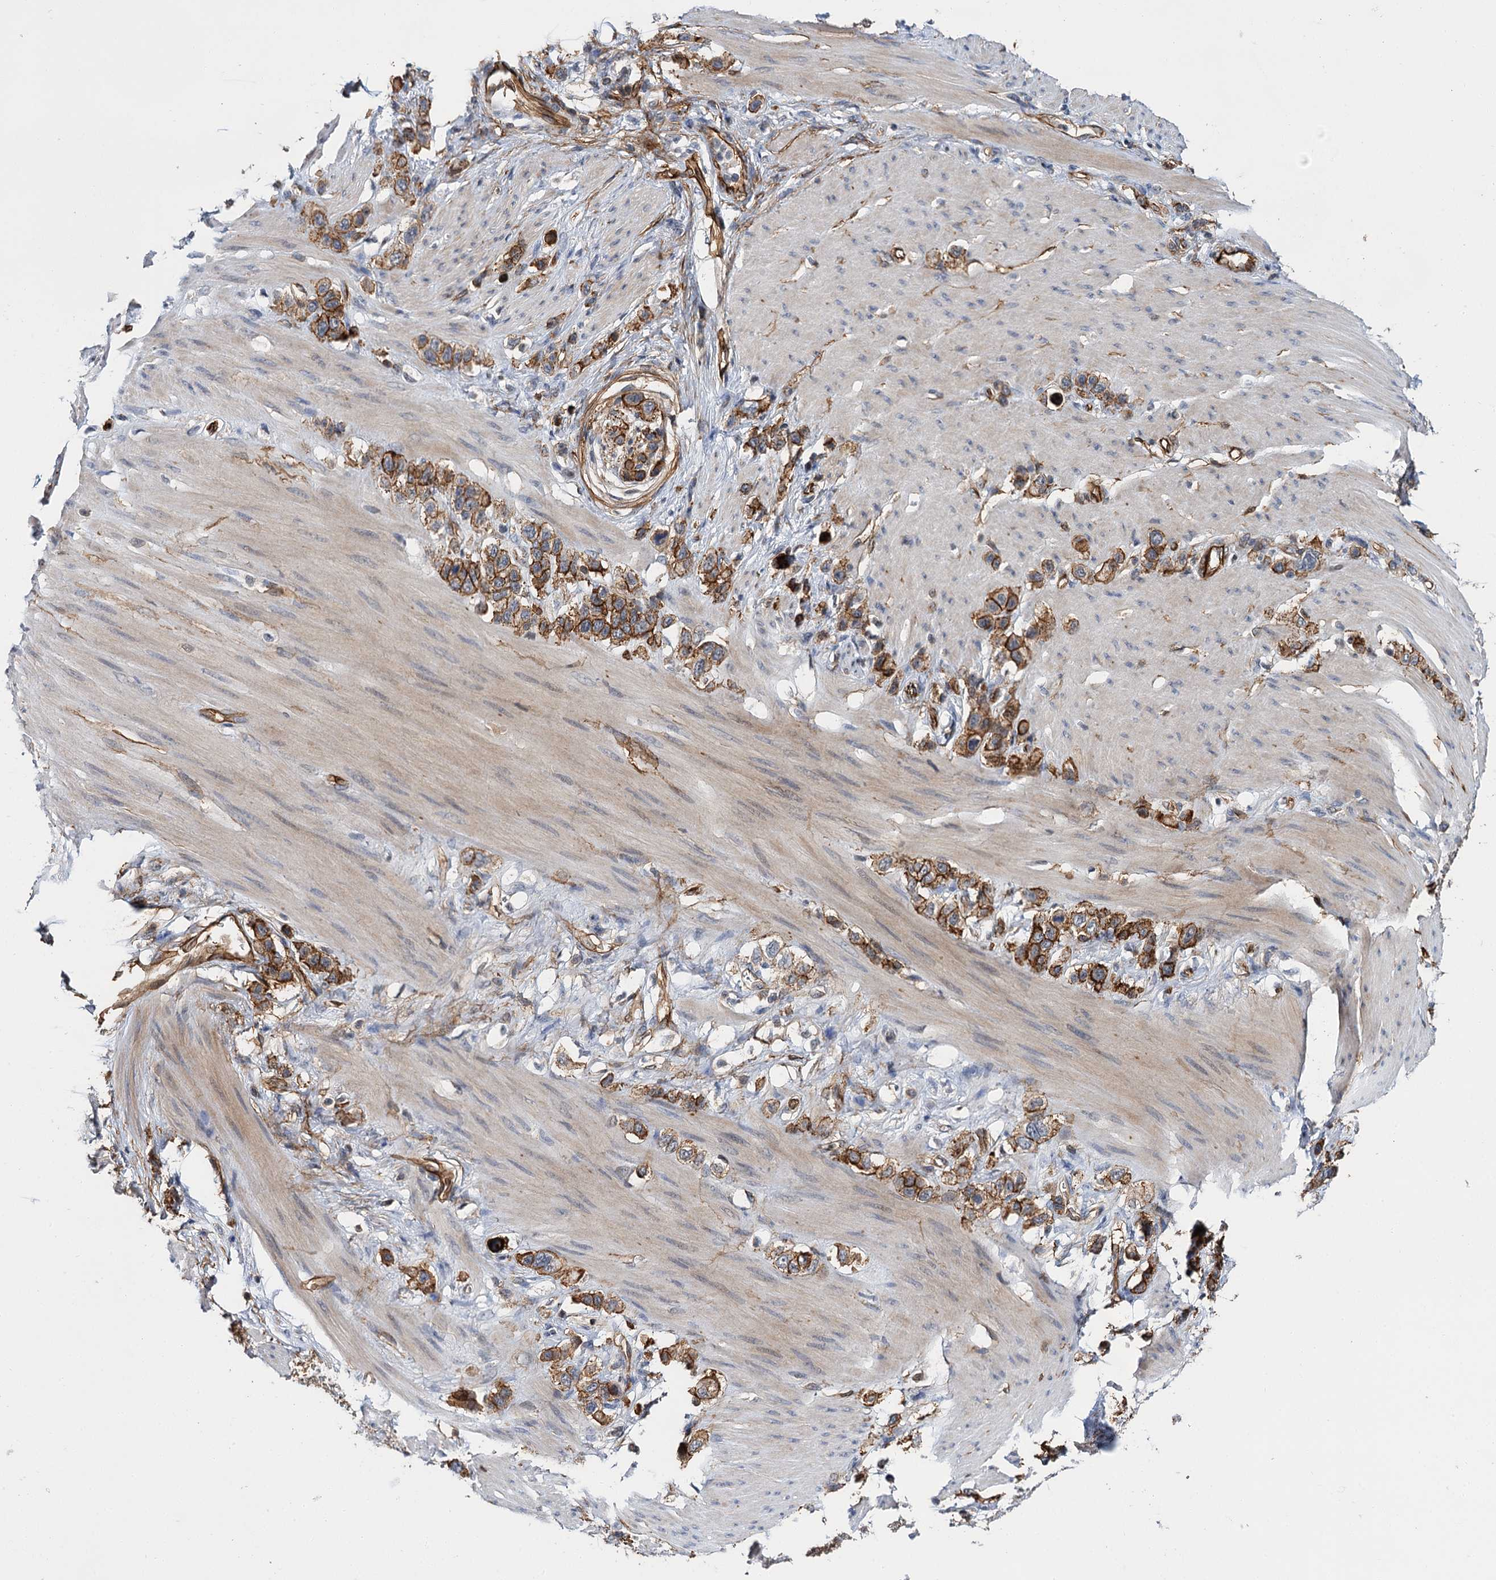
{"staining": {"intensity": "strong", "quantity": ">75%", "location": "cytoplasmic/membranous"}, "tissue": "stomach cancer", "cell_type": "Tumor cells", "image_type": "cancer", "snomed": [{"axis": "morphology", "description": "Adenocarcinoma, NOS"}, {"axis": "morphology", "description": "Adenocarcinoma, High grade"}, {"axis": "topography", "description": "Stomach, upper"}, {"axis": "topography", "description": "Stomach, lower"}], "caption": "An image of stomach cancer stained for a protein displays strong cytoplasmic/membranous brown staining in tumor cells. The protein is stained brown, and the nuclei are stained in blue (DAB (3,3'-diaminobenzidine) IHC with brightfield microscopy, high magnification).", "gene": "ABLIM1", "patient": {"sex": "female", "age": 65}}